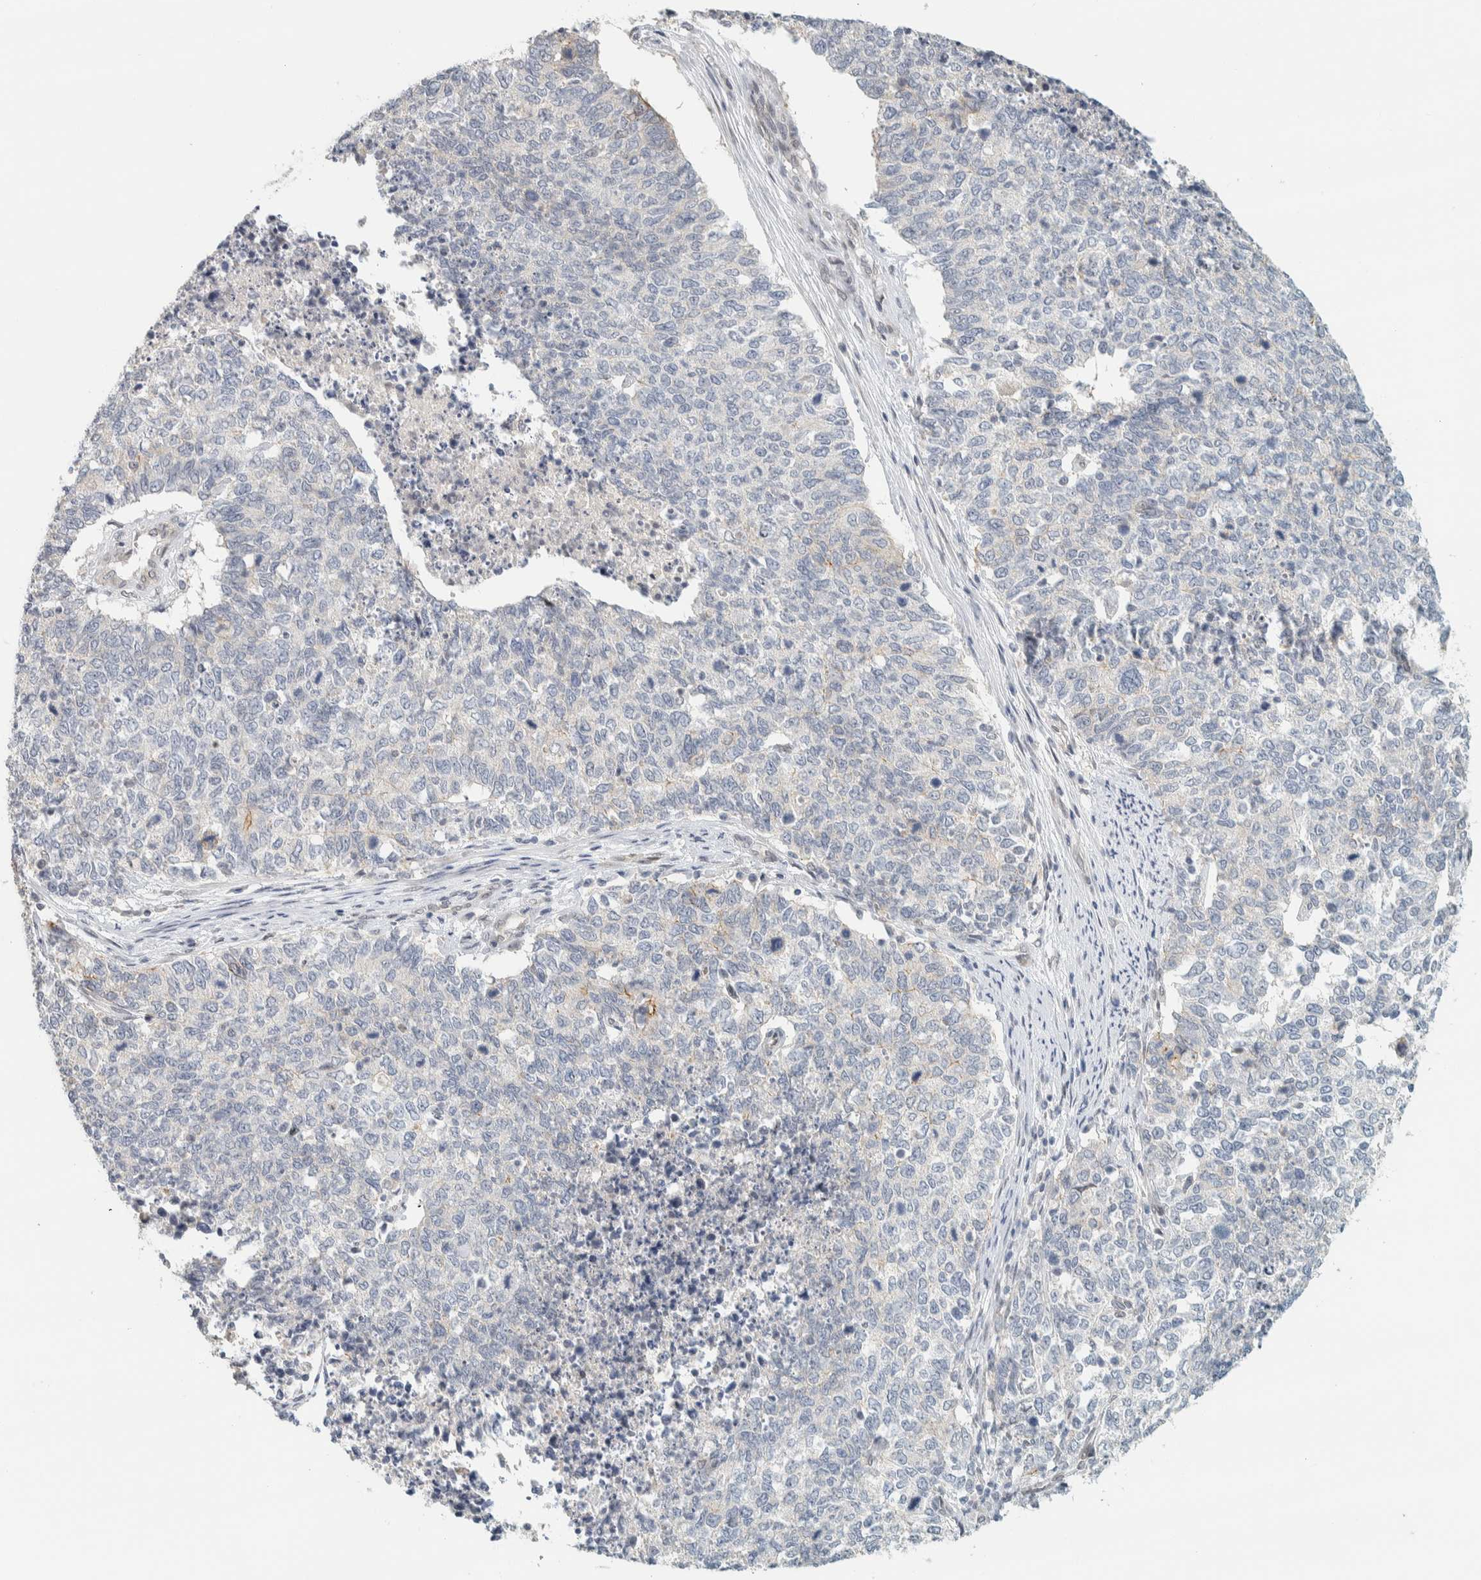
{"staining": {"intensity": "negative", "quantity": "none", "location": "none"}, "tissue": "cervical cancer", "cell_type": "Tumor cells", "image_type": "cancer", "snomed": [{"axis": "morphology", "description": "Squamous cell carcinoma, NOS"}, {"axis": "topography", "description": "Cervix"}], "caption": "High magnification brightfield microscopy of squamous cell carcinoma (cervical) stained with DAB (brown) and counterstained with hematoxylin (blue): tumor cells show no significant positivity. (DAB (3,3'-diaminobenzidine) immunohistochemistry (IHC) with hematoxylin counter stain).", "gene": "C1QTNF12", "patient": {"sex": "female", "age": 63}}